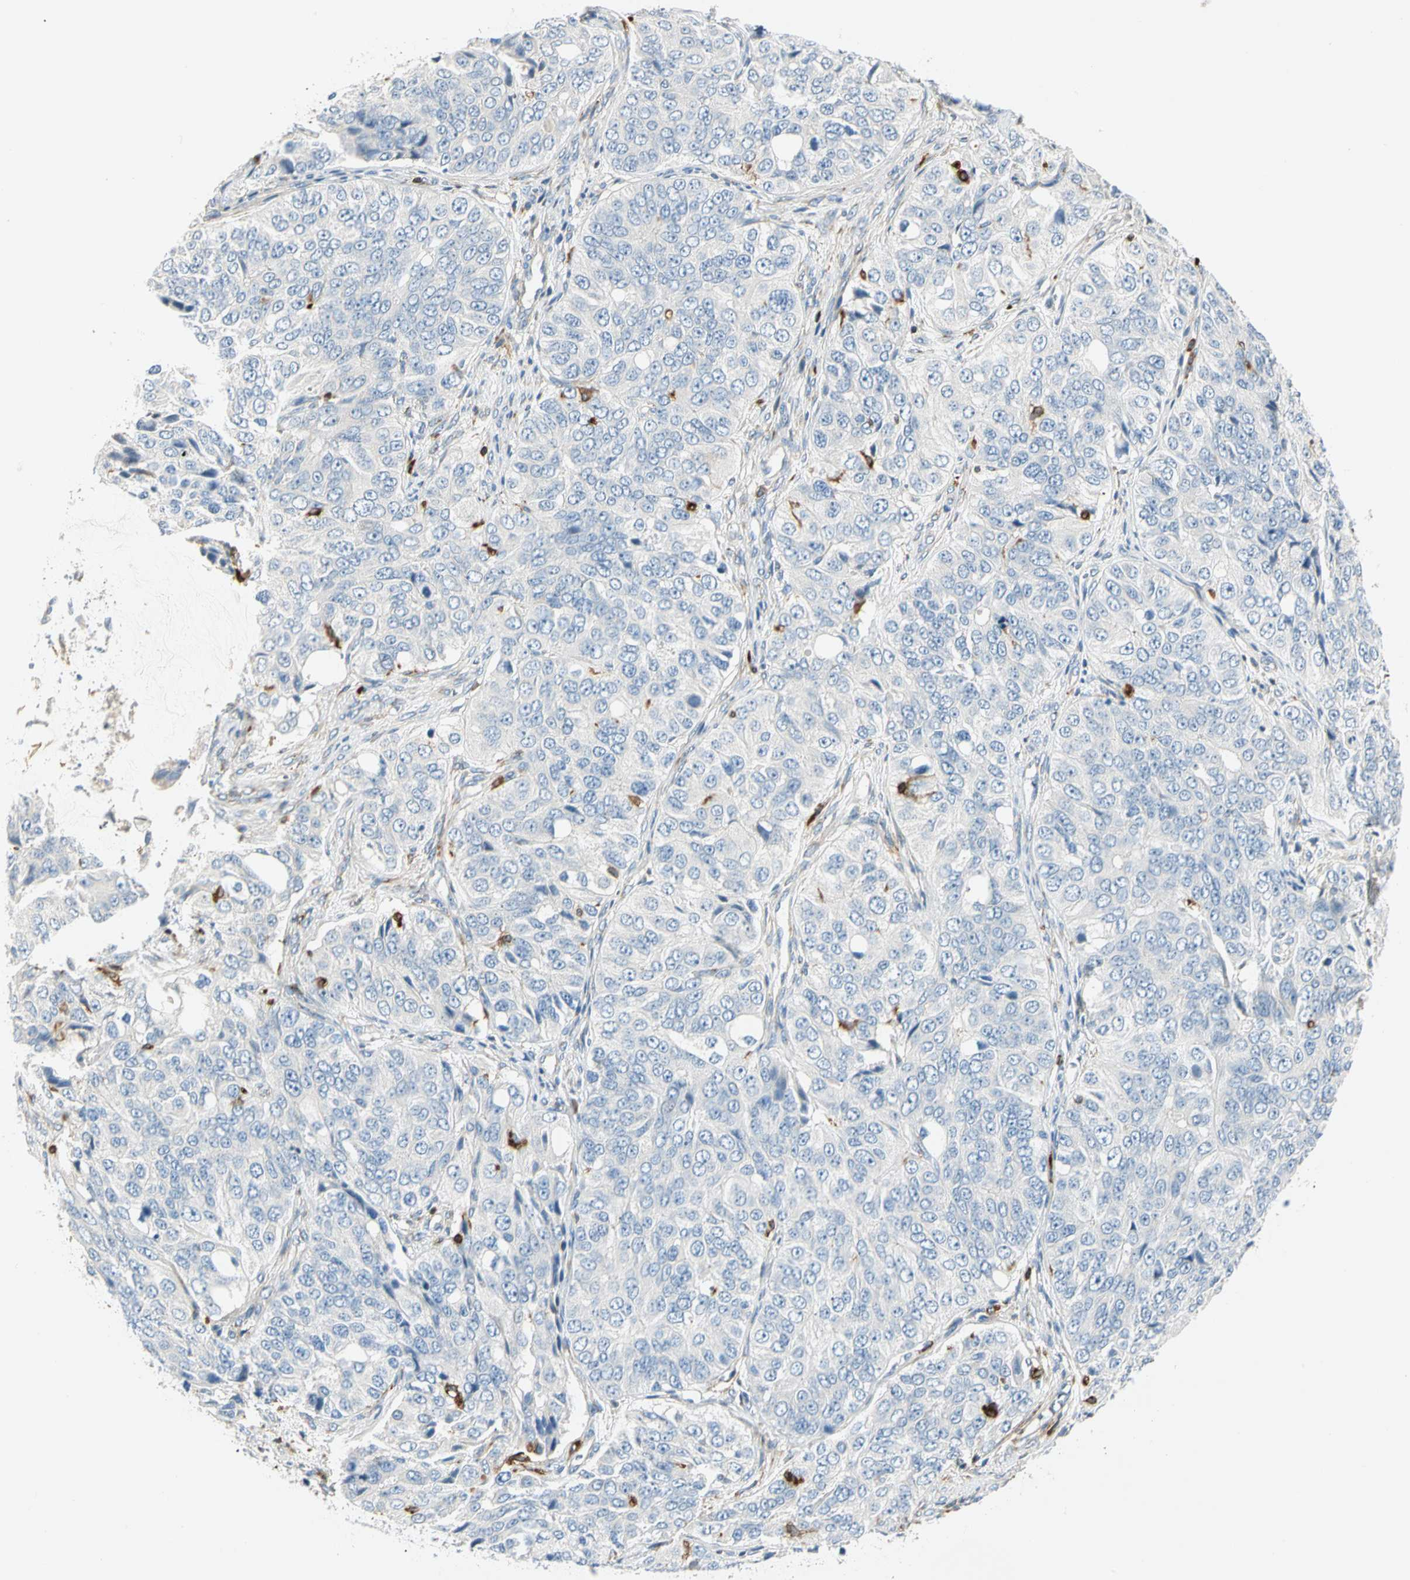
{"staining": {"intensity": "negative", "quantity": "none", "location": "none"}, "tissue": "ovarian cancer", "cell_type": "Tumor cells", "image_type": "cancer", "snomed": [{"axis": "morphology", "description": "Carcinoma, endometroid"}, {"axis": "topography", "description": "Ovary"}], "caption": "Ovarian cancer stained for a protein using immunohistochemistry (IHC) reveals no positivity tumor cells.", "gene": "FMNL1", "patient": {"sex": "female", "age": 51}}